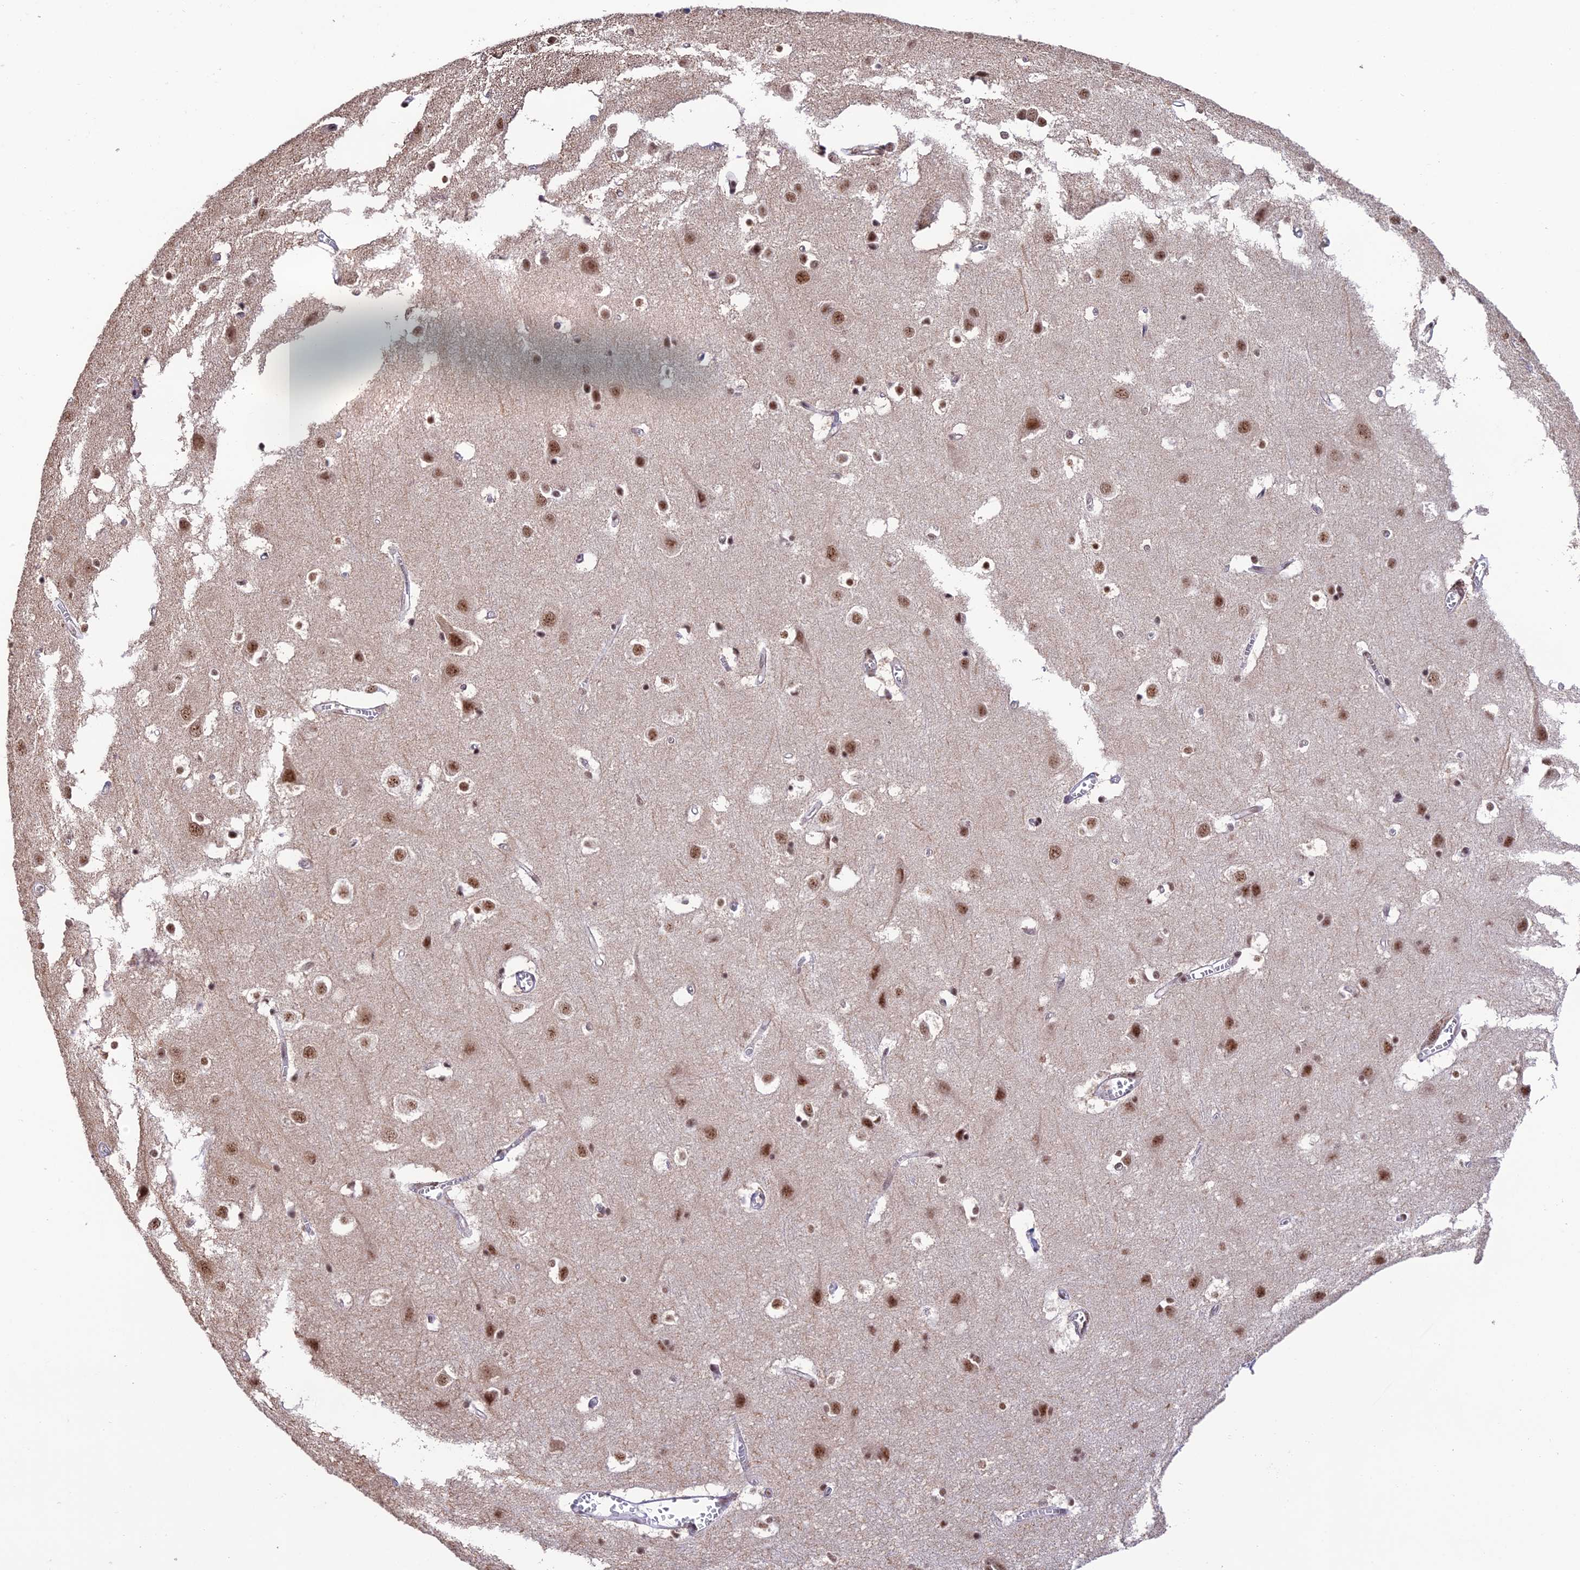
{"staining": {"intensity": "moderate", "quantity": "25%-75%", "location": "nuclear"}, "tissue": "cerebral cortex", "cell_type": "Endothelial cells", "image_type": "normal", "snomed": [{"axis": "morphology", "description": "Normal tissue, NOS"}, {"axis": "topography", "description": "Cerebral cortex"}], "caption": "High-power microscopy captured an immunohistochemistry (IHC) photomicrograph of unremarkable cerebral cortex, revealing moderate nuclear expression in approximately 25%-75% of endothelial cells. The staining is performed using DAB (3,3'-diaminobenzidine) brown chromogen to label protein expression. The nuclei are counter-stained blue using hematoxylin.", "gene": "THOC7", "patient": {"sex": "male", "age": 54}}